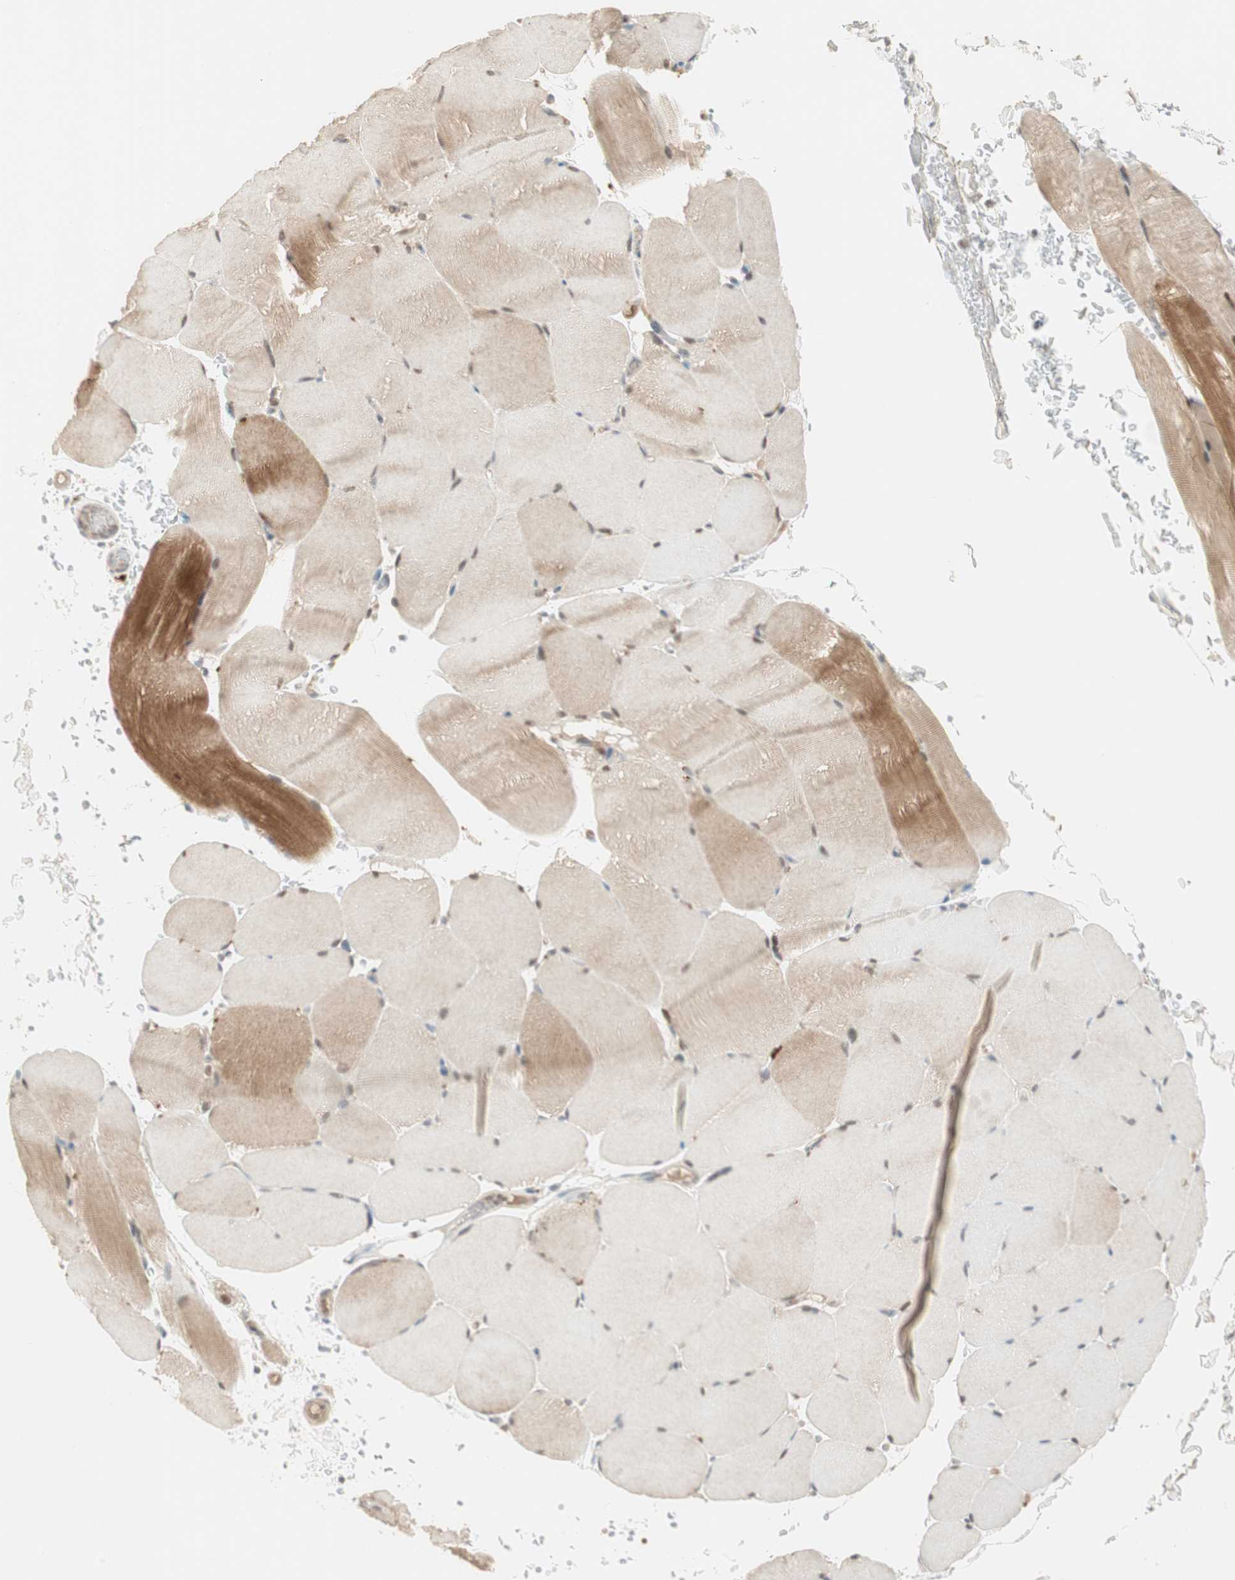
{"staining": {"intensity": "strong", "quantity": "<25%", "location": "cytoplasmic/membranous"}, "tissue": "skeletal muscle", "cell_type": "Myocytes", "image_type": "normal", "snomed": [{"axis": "morphology", "description": "Normal tissue, NOS"}, {"axis": "topography", "description": "Skeletal muscle"}, {"axis": "topography", "description": "Parathyroid gland"}], "caption": "Brown immunohistochemical staining in normal human skeletal muscle shows strong cytoplasmic/membranous staining in about <25% of myocytes.", "gene": "RNGTT", "patient": {"sex": "female", "age": 37}}